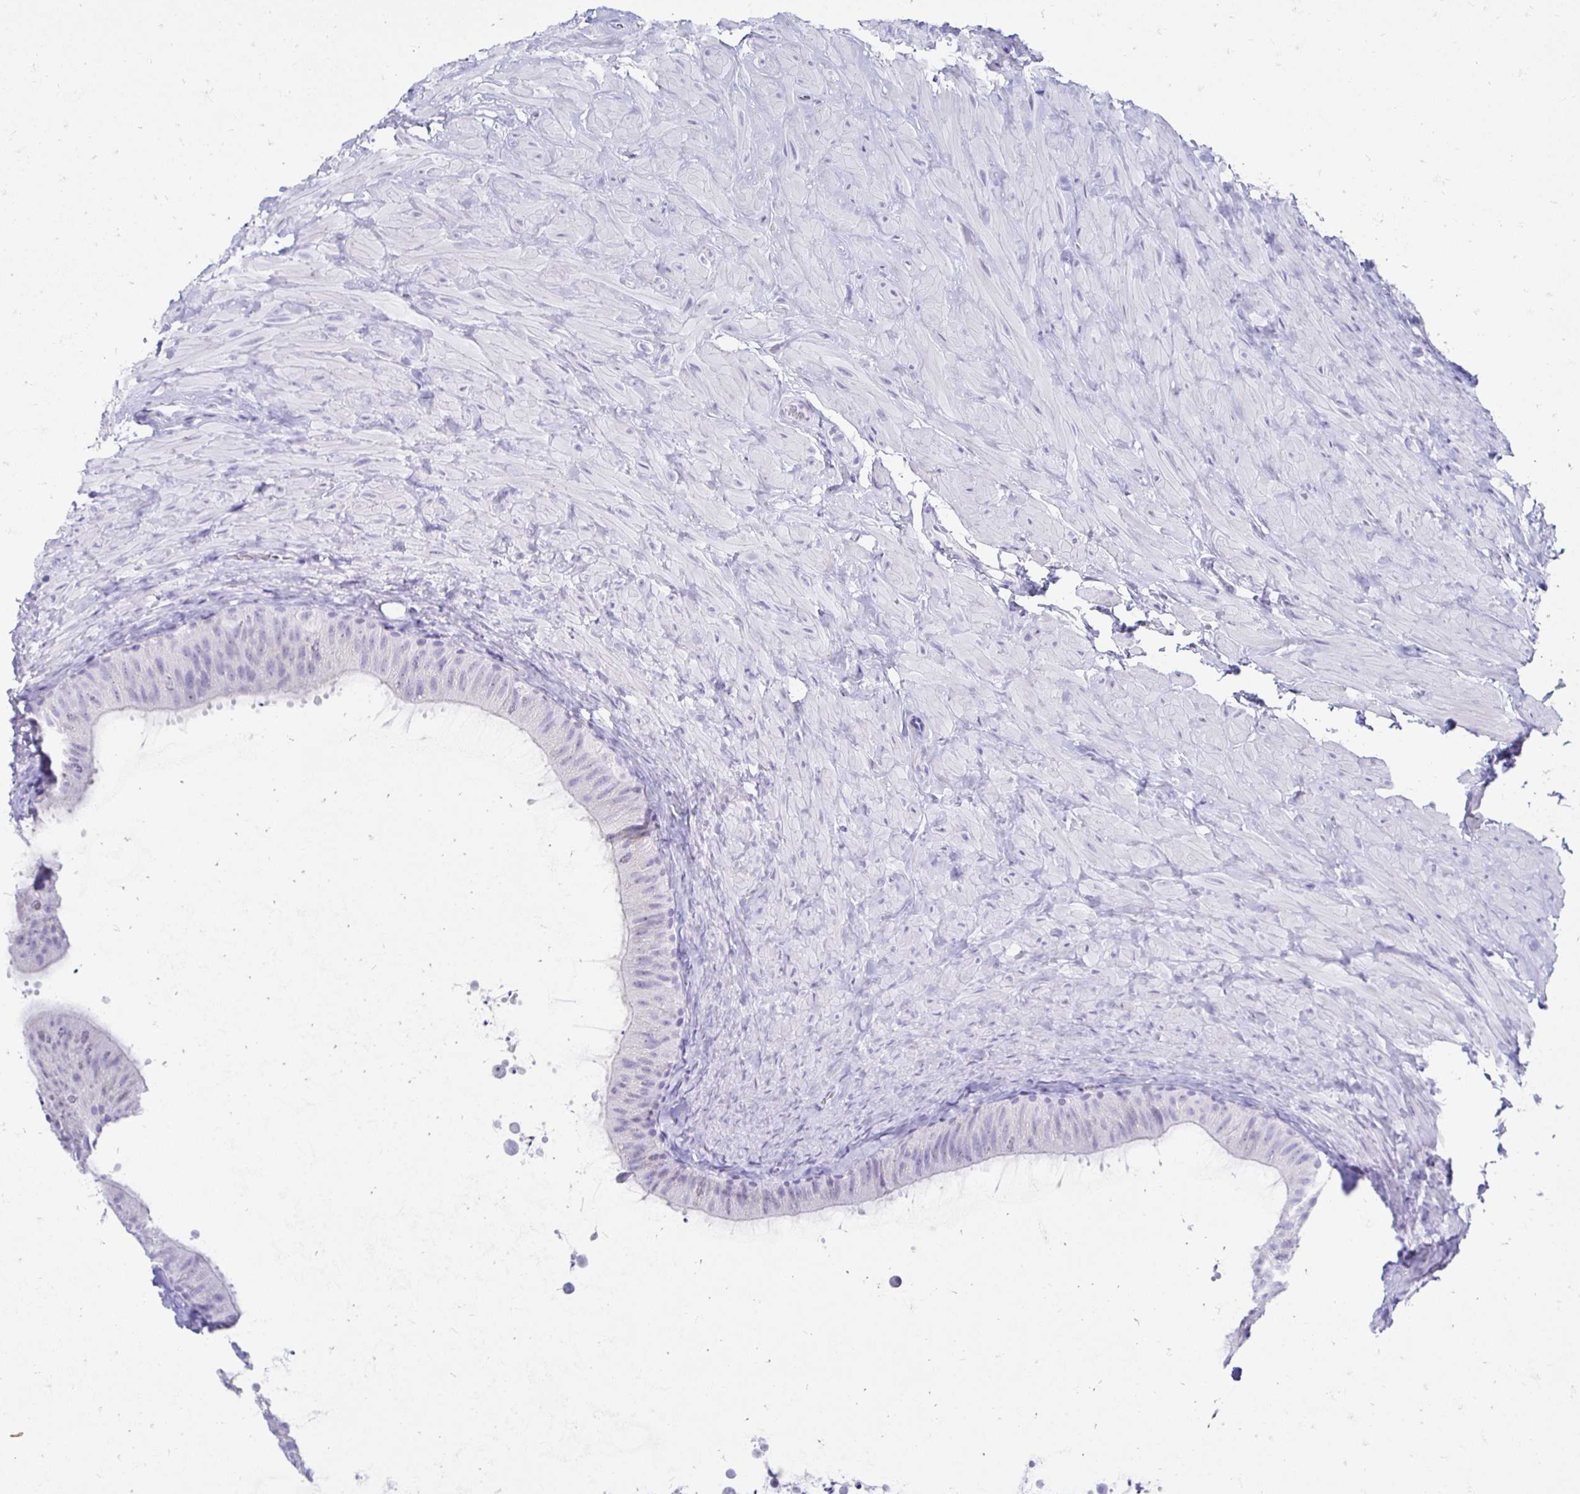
{"staining": {"intensity": "negative", "quantity": "none", "location": "none"}, "tissue": "epididymis", "cell_type": "Glandular cells", "image_type": "normal", "snomed": [{"axis": "morphology", "description": "Normal tissue, NOS"}, {"axis": "topography", "description": "Epididymis, spermatic cord, NOS"}, {"axis": "topography", "description": "Epididymis"}], "caption": "The photomicrograph reveals no significant positivity in glandular cells of epididymis. Brightfield microscopy of immunohistochemistry (IHC) stained with DAB (3,3'-diaminobenzidine) (brown) and hematoxylin (blue), captured at high magnification.", "gene": "CST6", "patient": {"sex": "male", "age": 31}}